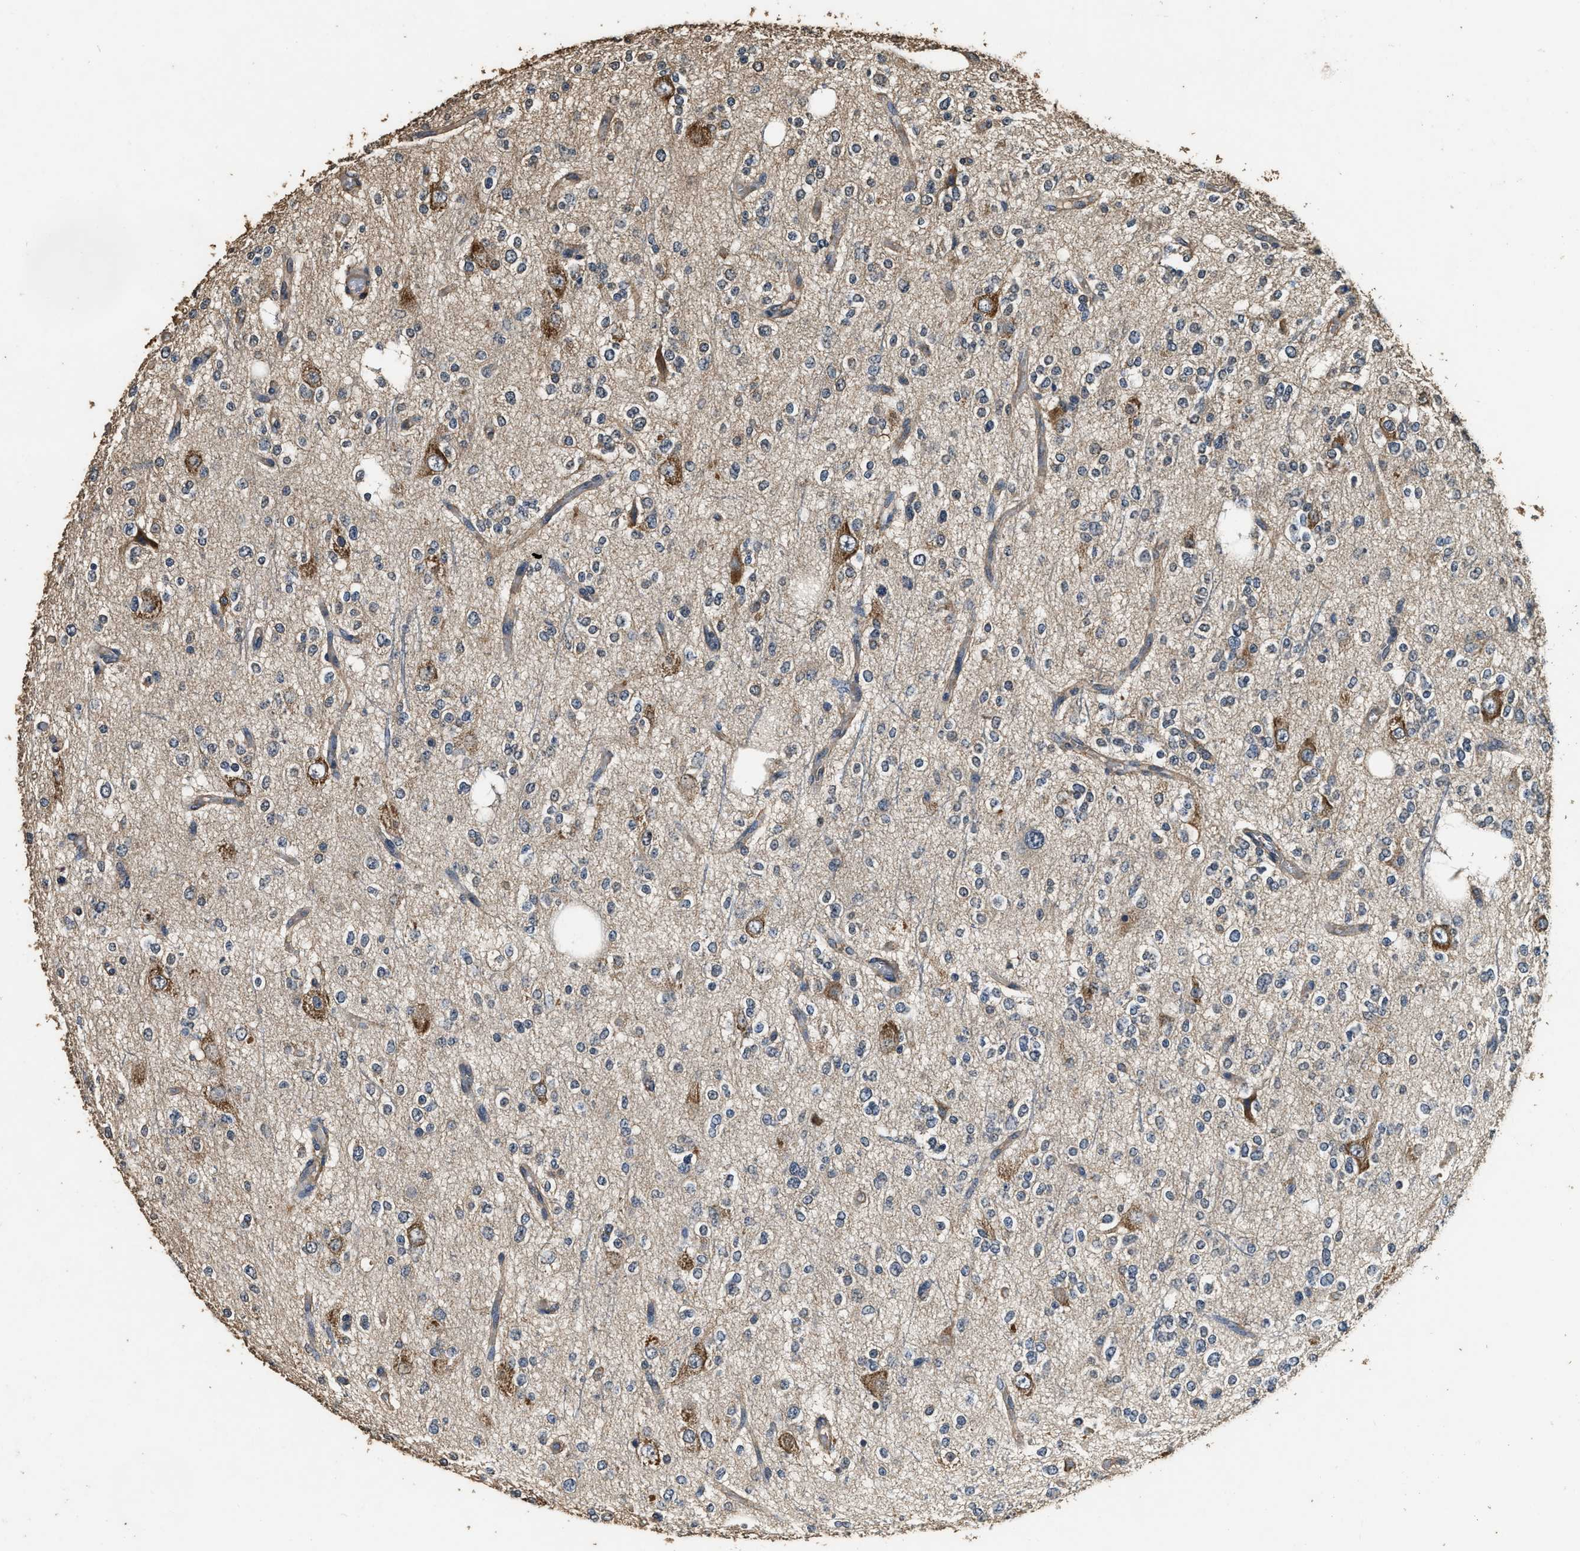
{"staining": {"intensity": "moderate", "quantity": "<25%", "location": "cytoplasmic/membranous"}, "tissue": "glioma", "cell_type": "Tumor cells", "image_type": "cancer", "snomed": [{"axis": "morphology", "description": "Glioma, malignant, Low grade"}, {"axis": "topography", "description": "Brain"}], "caption": "Immunohistochemical staining of glioma demonstrates moderate cytoplasmic/membranous protein expression in about <25% of tumor cells.", "gene": "MIB1", "patient": {"sex": "male", "age": 38}}